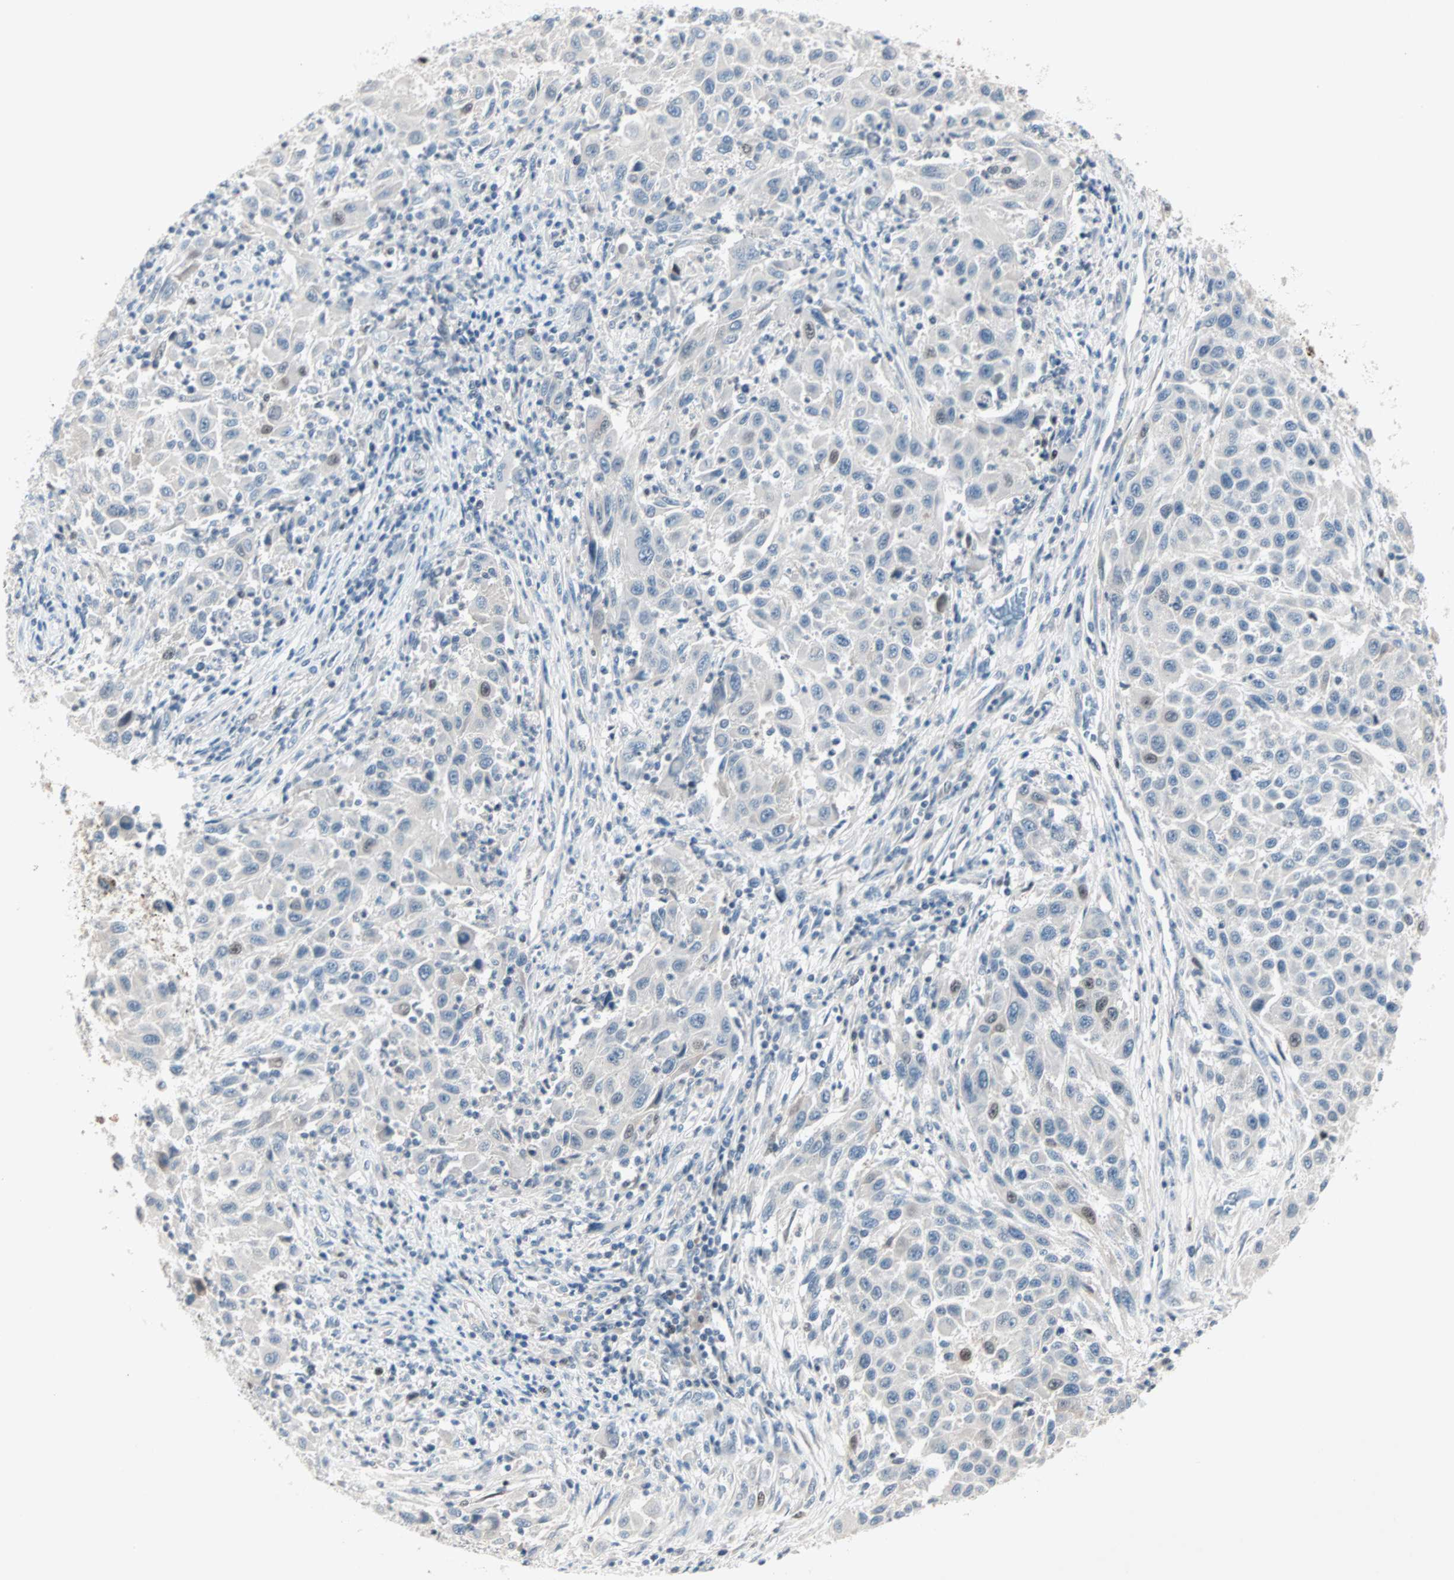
{"staining": {"intensity": "moderate", "quantity": "<25%", "location": "nuclear"}, "tissue": "melanoma", "cell_type": "Tumor cells", "image_type": "cancer", "snomed": [{"axis": "morphology", "description": "Malignant melanoma, Metastatic site"}, {"axis": "topography", "description": "Lymph node"}], "caption": "Immunohistochemical staining of melanoma shows low levels of moderate nuclear protein expression in approximately <25% of tumor cells. (brown staining indicates protein expression, while blue staining denotes nuclei).", "gene": "CCNE2", "patient": {"sex": "male", "age": 61}}